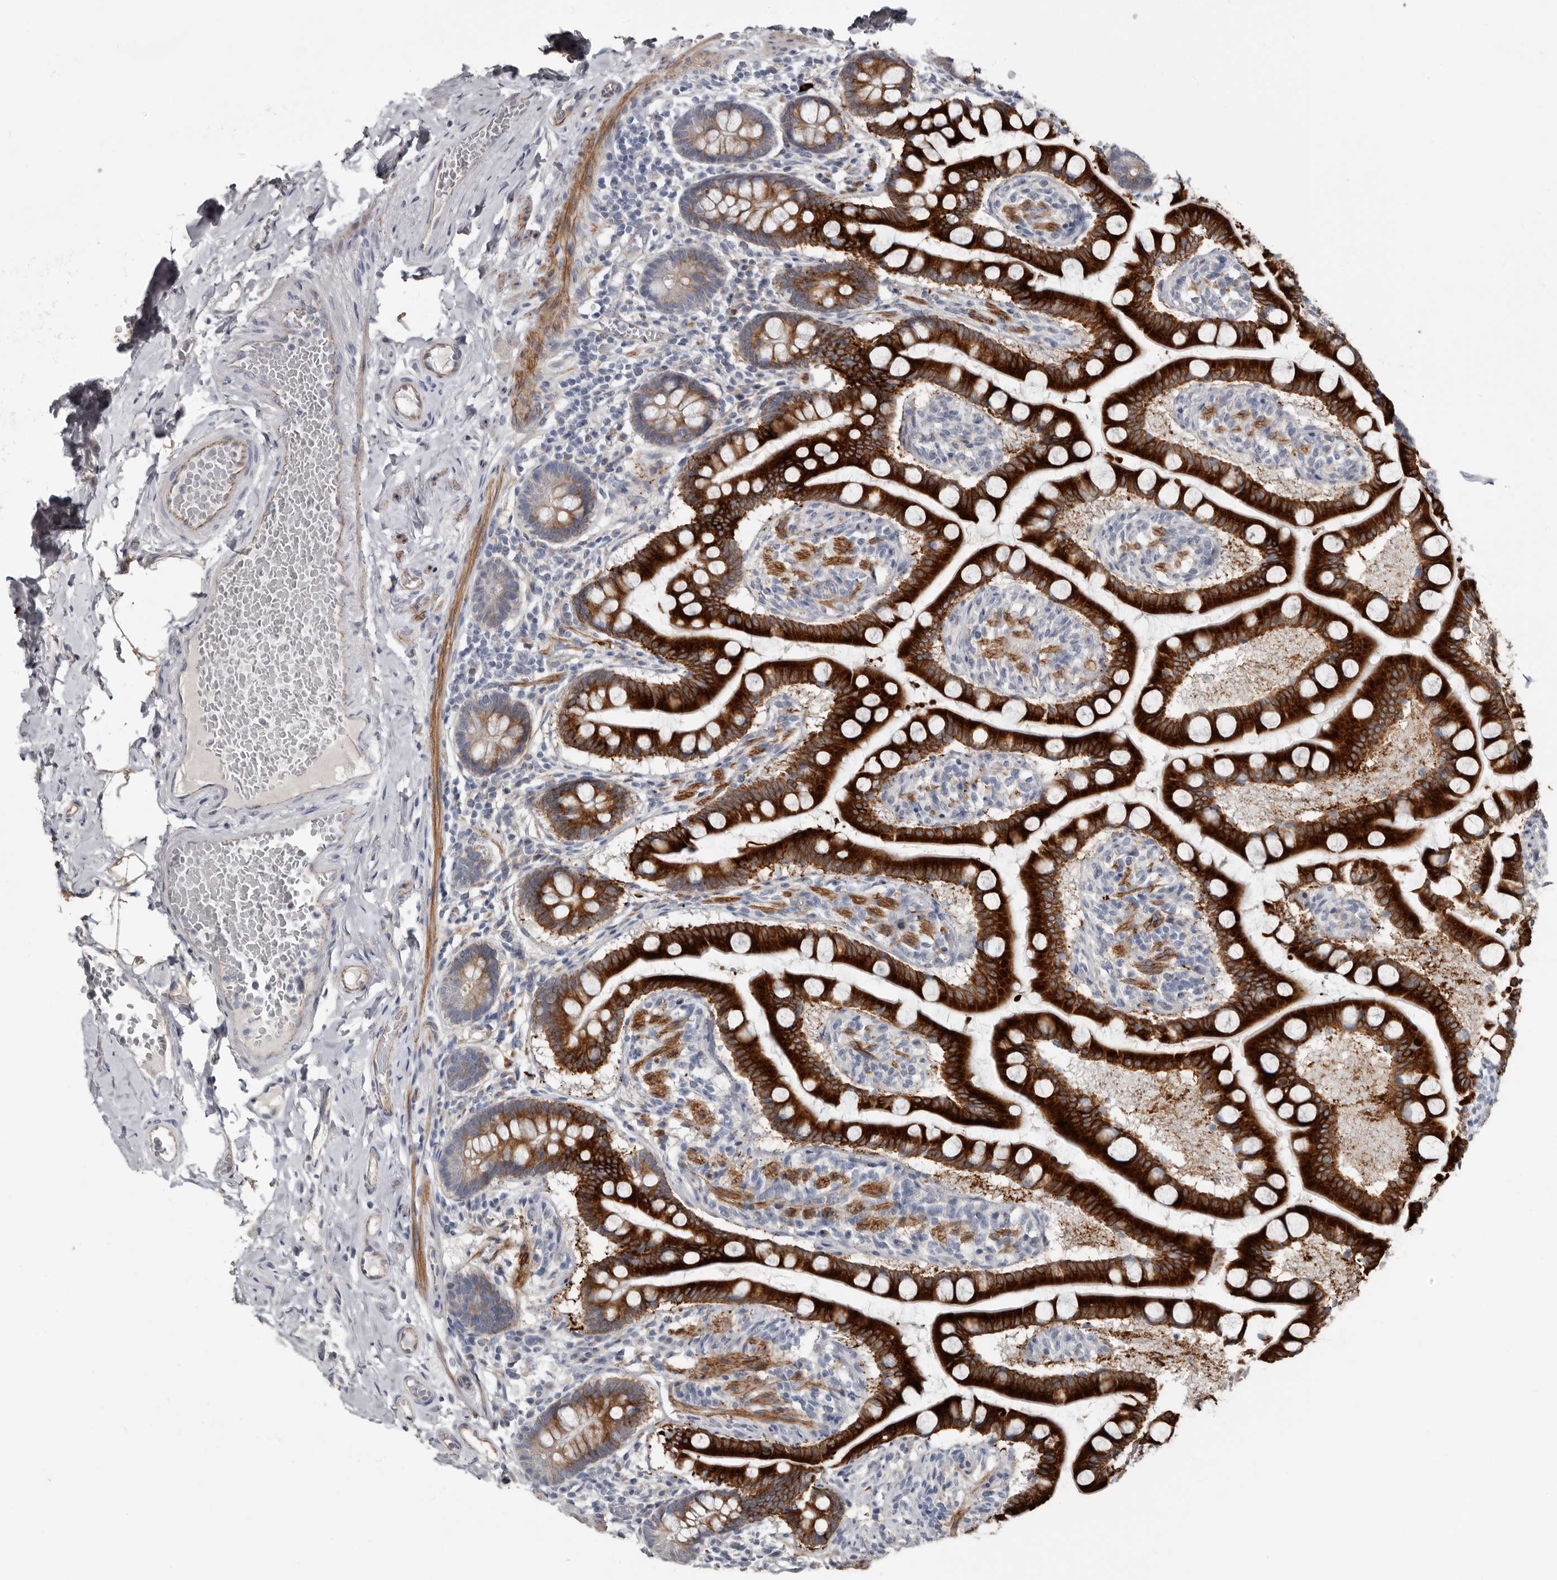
{"staining": {"intensity": "strong", "quantity": ">75%", "location": "cytoplasmic/membranous"}, "tissue": "small intestine", "cell_type": "Glandular cells", "image_type": "normal", "snomed": [{"axis": "morphology", "description": "Normal tissue, NOS"}, {"axis": "topography", "description": "Small intestine"}], "caption": "Immunohistochemistry photomicrograph of benign small intestine: small intestine stained using IHC reveals high levels of strong protein expression localized specifically in the cytoplasmic/membranous of glandular cells, appearing as a cytoplasmic/membranous brown color.", "gene": "ZNF114", "patient": {"sex": "male", "age": 41}}